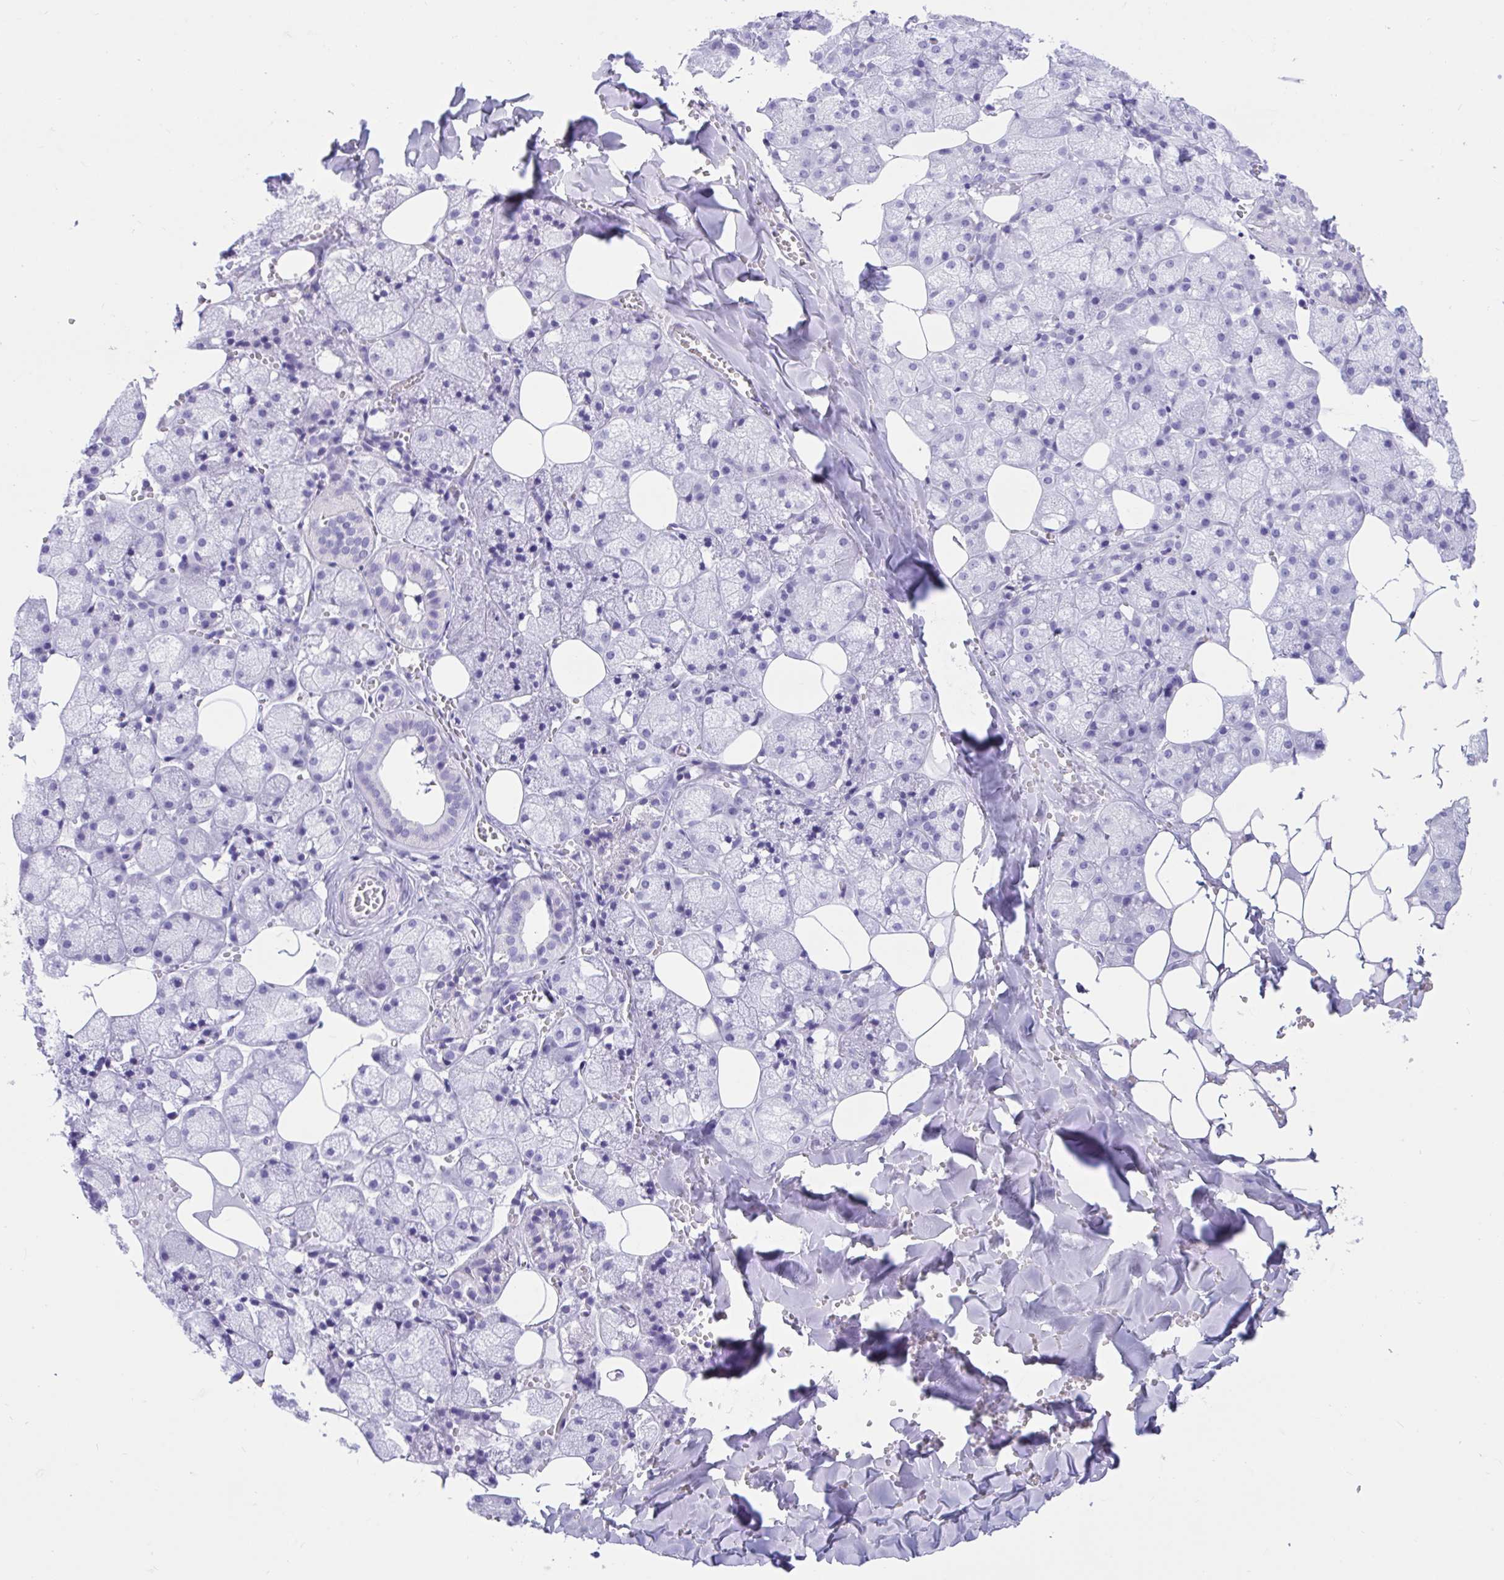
{"staining": {"intensity": "negative", "quantity": "none", "location": "none"}, "tissue": "salivary gland", "cell_type": "Glandular cells", "image_type": "normal", "snomed": [{"axis": "morphology", "description": "Normal tissue, NOS"}, {"axis": "topography", "description": "Salivary gland"}, {"axis": "topography", "description": "Peripheral nerve tissue"}], "caption": "Immunohistochemistry micrograph of benign salivary gland: salivary gland stained with DAB exhibits no significant protein positivity in glandular cells.", "gene": "TMEM35A", "patient": {"sex": "male", "age": 38}}